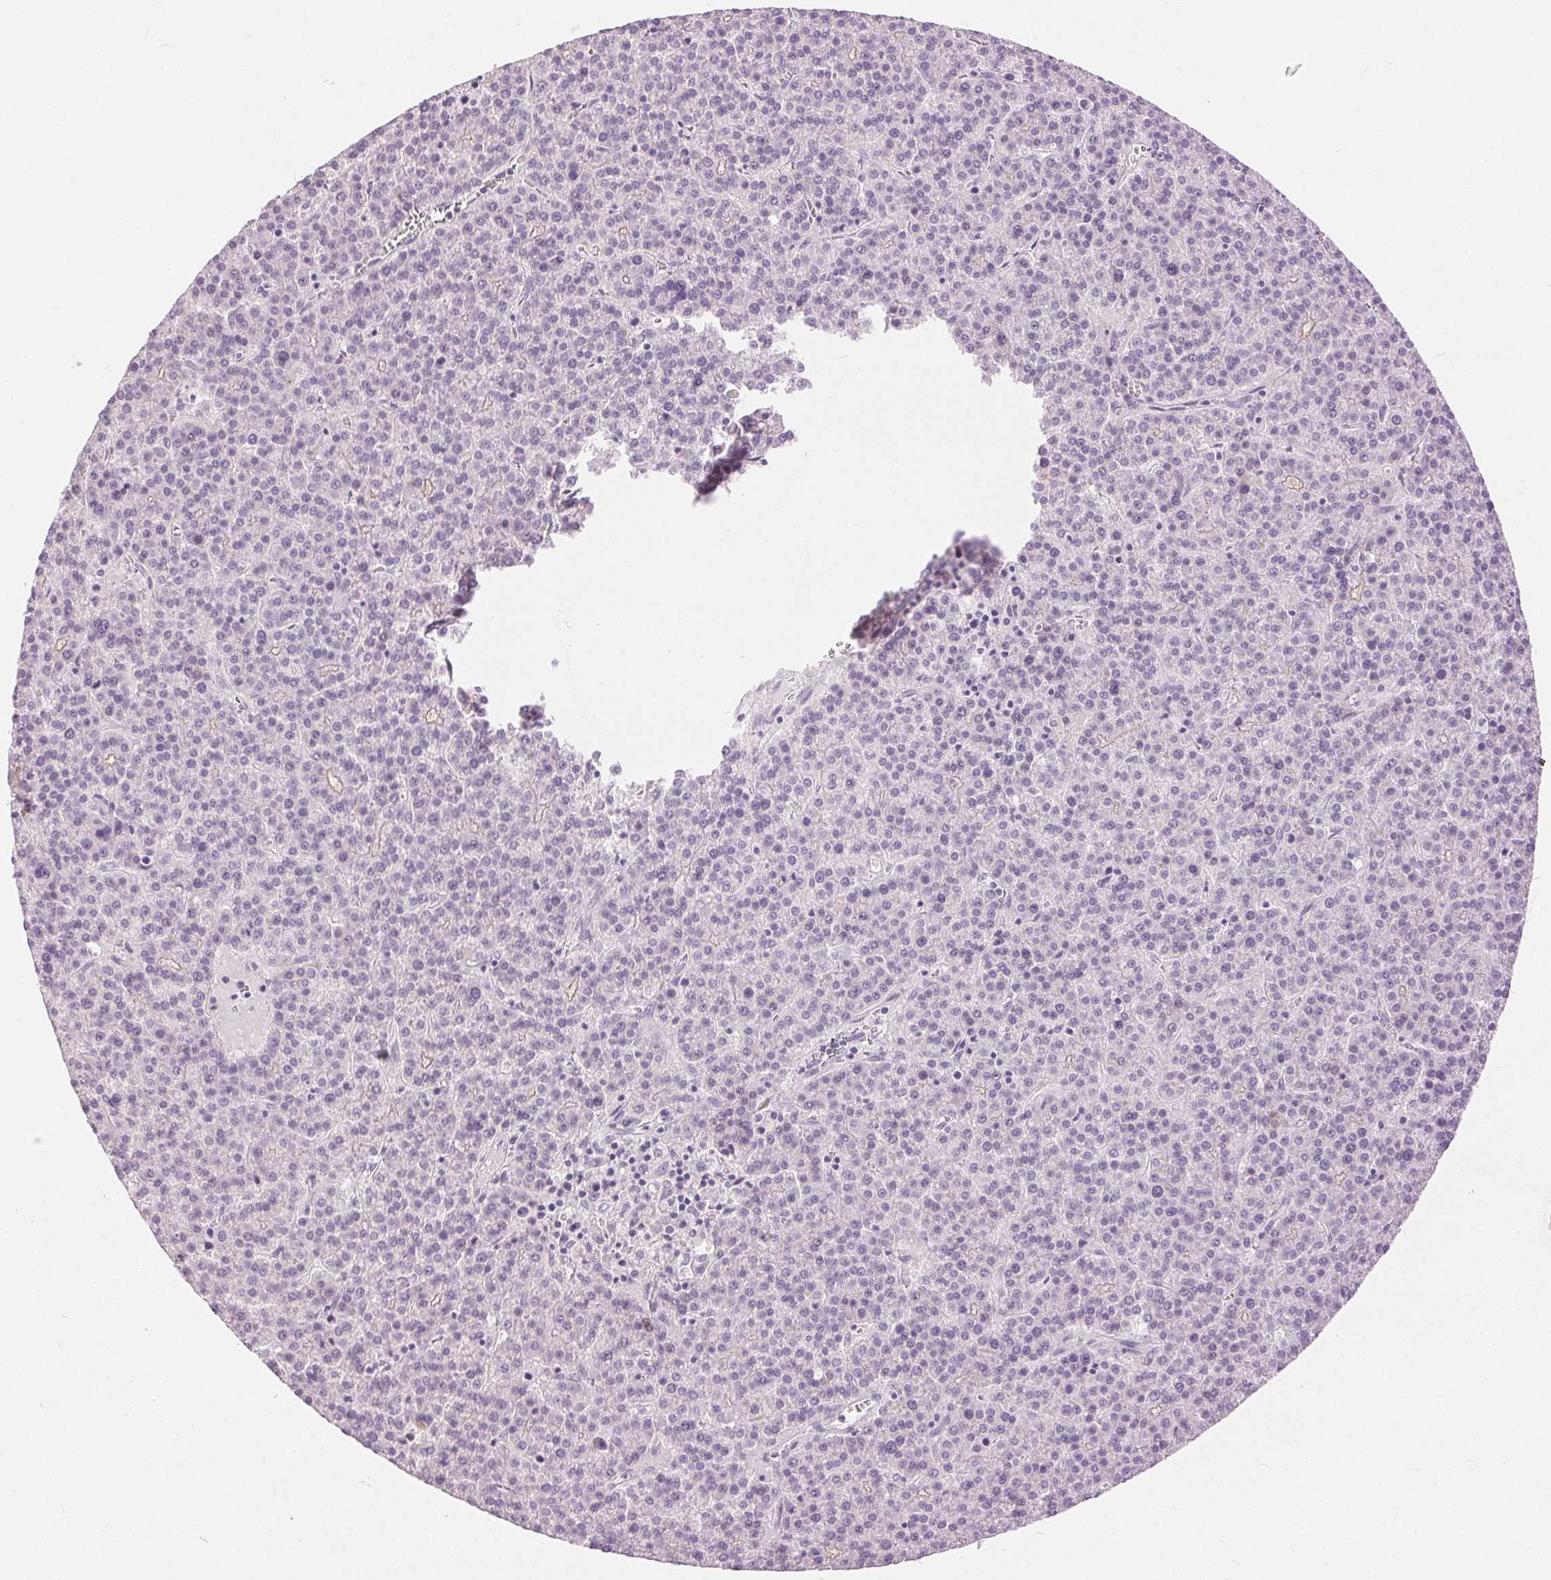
{"staining": {"intensity": "negative", "quantity": "none", "location": "none"}, "tissue": "liver cancer", "cell_type": "Tumor cells", "image_type": "cancer", "snomed": [{"axis": "morphology", "description": "Carcinoma, Hepatocellular, NOS"}, {"axis": "topography", "description": "Liver"}], "caption": "Immunohistochemistry (IHC) photomicrograph of neoplastic tissue: liver hepatocellular carcinoma stained with DAB demonstrates no significant protein positivity in tumor cells.", "gene": "DSG3", "patient": {"sex": "female", "age": 58}}